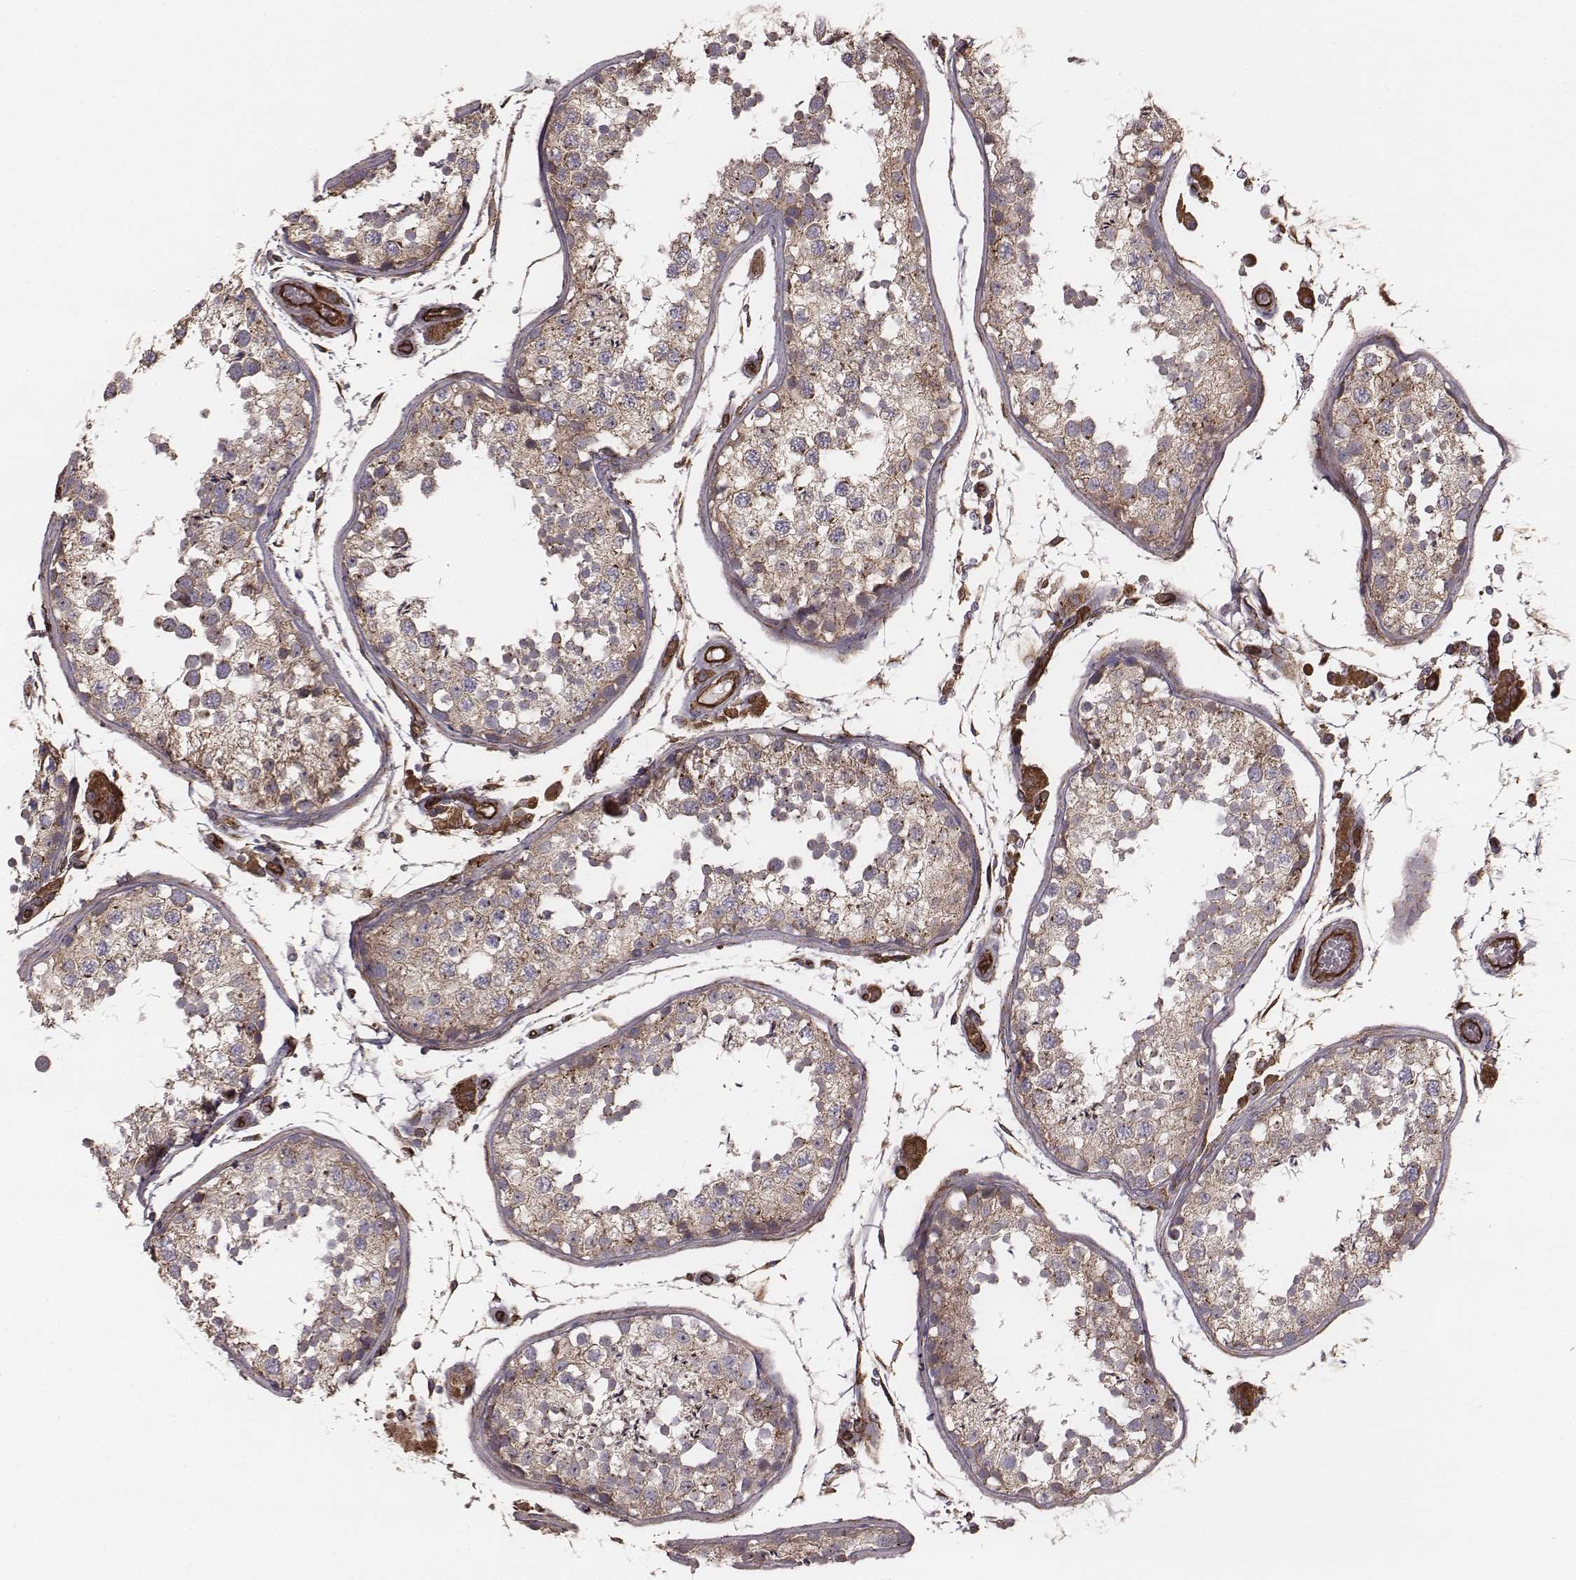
{"staining": {"intensity": "moderate", "quantity": "25%-75%", "location": "cytoplasmic/membranous"}, "tissue": "testis", "cell_type": "Cells in seminiferous ducts", "image_type": "normal", "snomed": [{"axis": "morphology", "description": "Normal tissue, NOS"}, {"axis": "topography", "description": "Testis"}], "caption": "Cells in seminiferous ducts exhibit medium levels of moderate cytoplasmic/membranous expression in approximately 25%-75% of cells in unremarkable human testis. The staining is performed using DAB brown chromogen to label protein expression. The nuclei are counter-stained blue using hematoxylin.", "gene": "PALMD", "patient": {"sex": "male", "age": 29}}